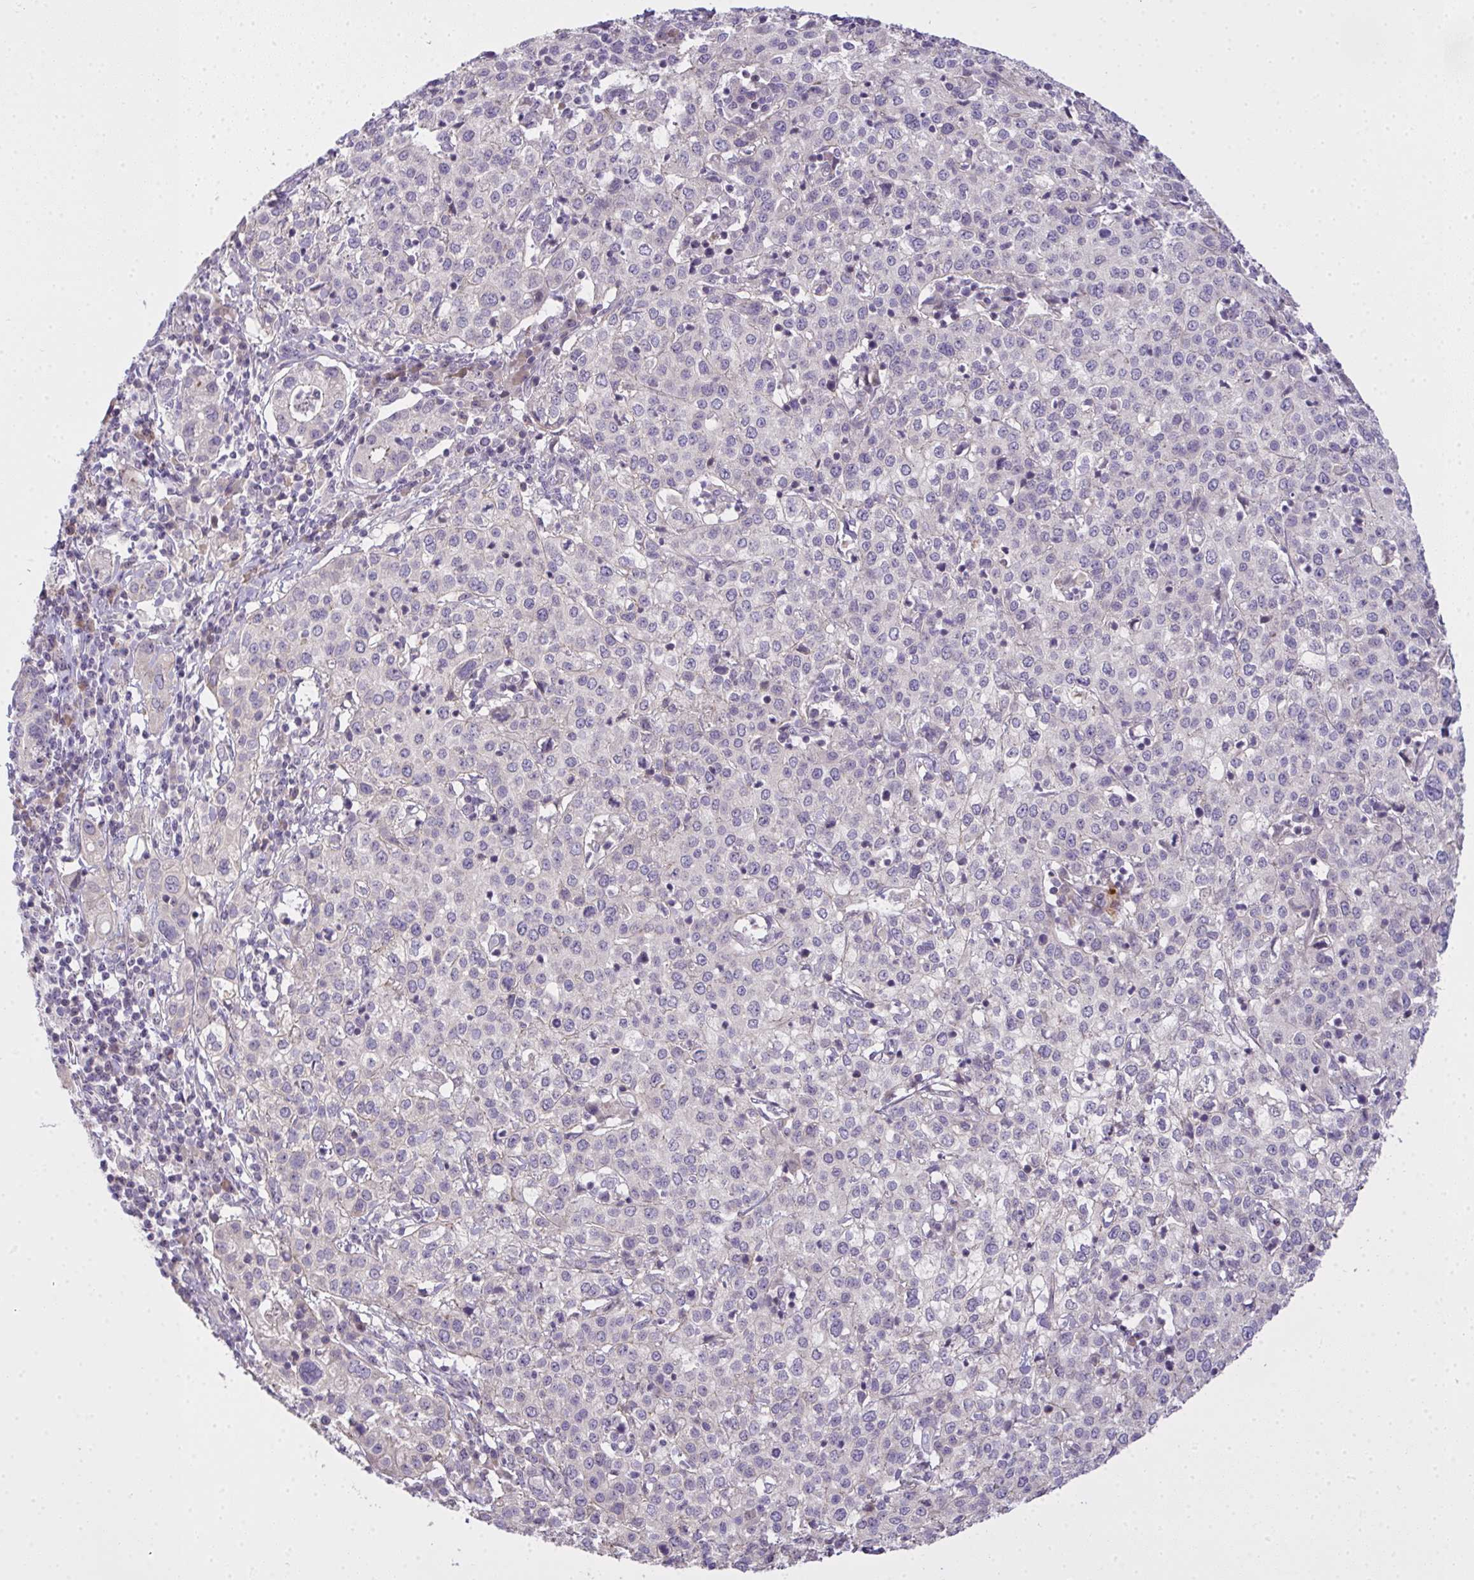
{"staining": {"intensity": "negative", "quantity": "none", "location": "none"}, "tissue": "cervical cancer", "cell_type": "Tumor cells", "image_type": "cancer", "snomed": [{"axis": "morphology", "description": "Normal tissue, NOS"}, {"axis": "morphology", "description": "Adenocarcinoma, NOS"}, {"axis": "topography", "description": "Cervix"}], "caption": "Immunohistochemistry of human cervical cancer (adenocarcinoma) reveals no positivity in tumor cells.", "gene": "NT5C1A", "patient": {"sex": "female", "age": 44}}